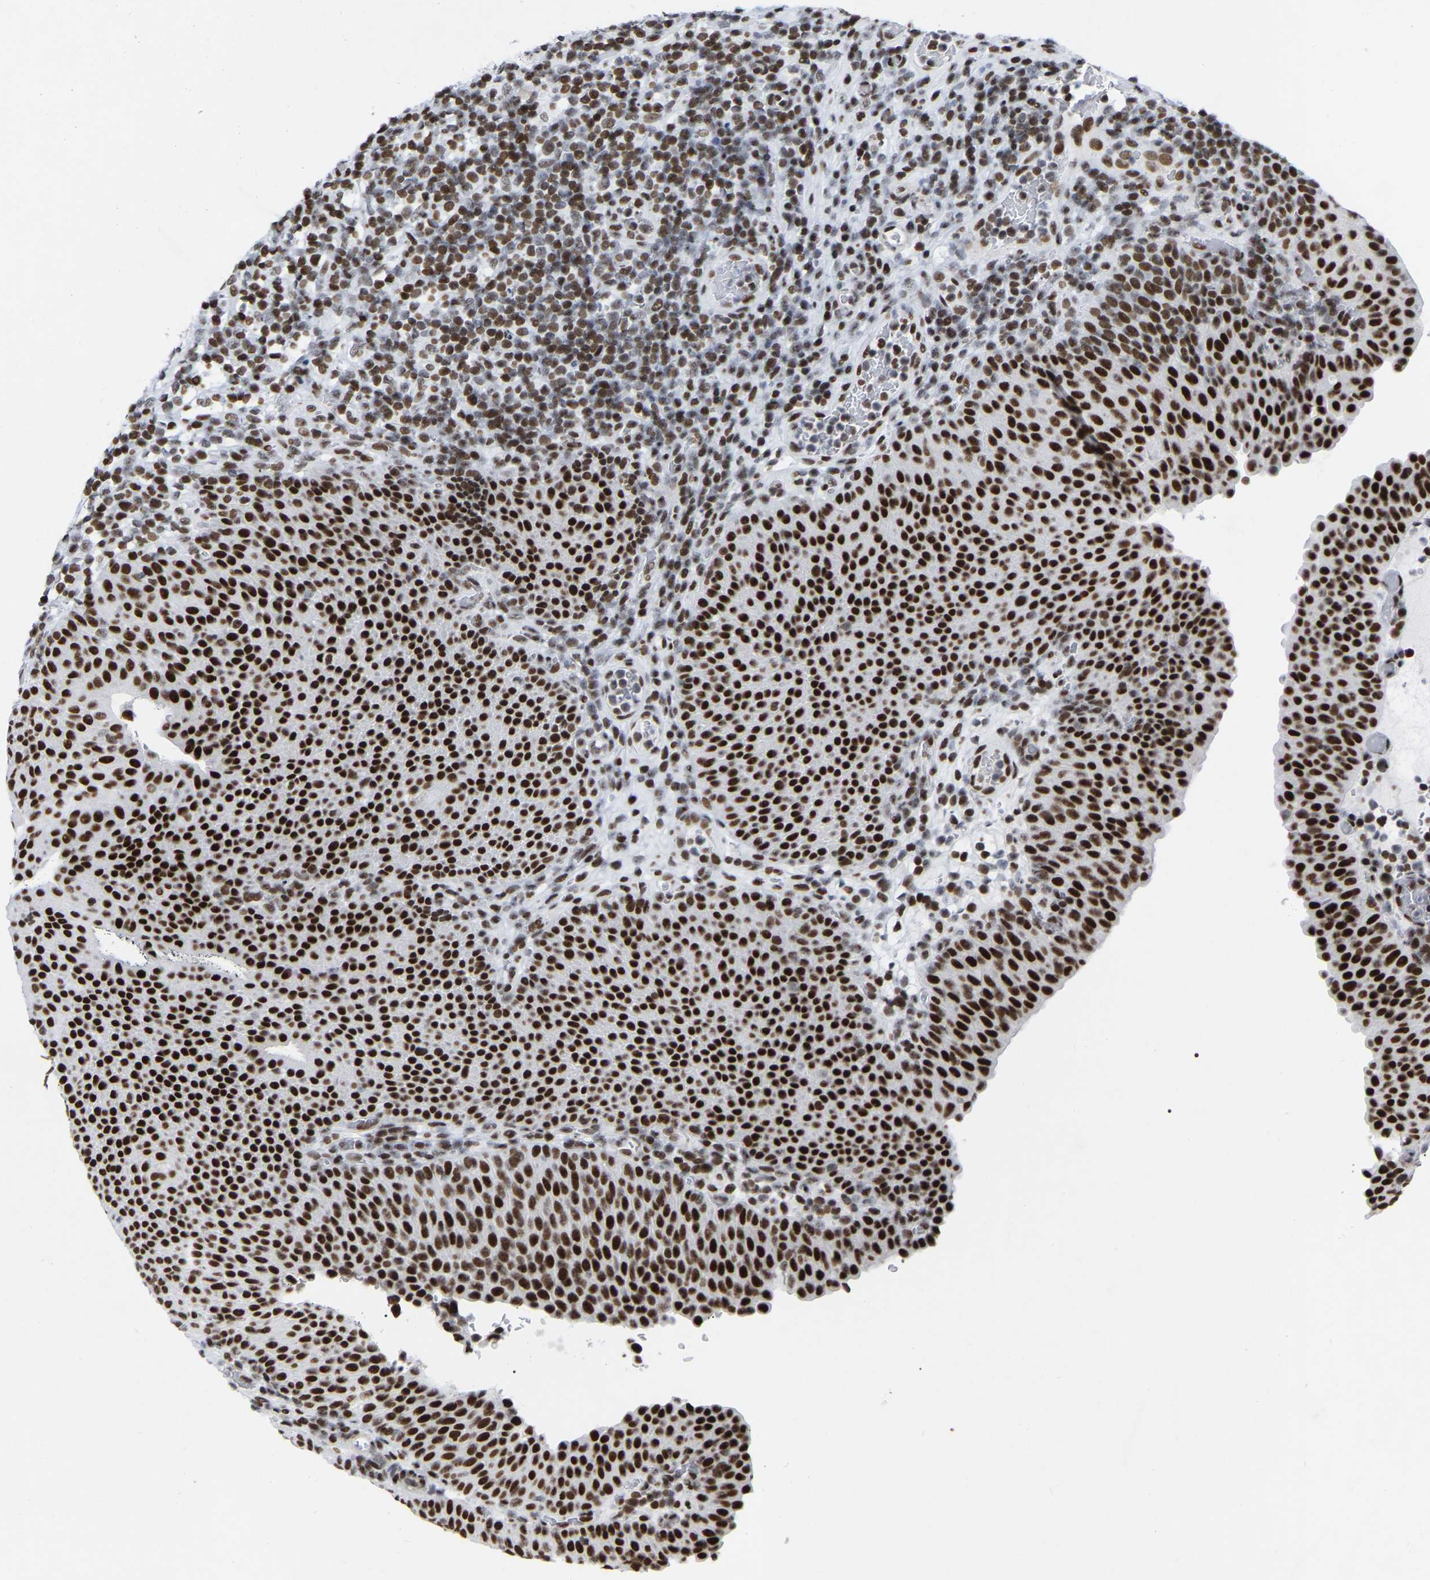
{"staining": {"intensity": "strong", "quantity": ">75%", "location": "nuclear"}, "tissue": "urothelial cancer", "cell_type": "Tumor cells", "image_type": "cancer", "snomed": [{"axis": "morphology", "description": "Urothelial carcinoma, High grade"}, {"axis": "topography", "description": "Urinary bladder"}], "caption": "About >75% of tumor cells in high-grade urothelial carcinoma show strong nuclear protein positivity as visualized by brown immunohistochemical staining.", "gene": "PRCC", "patient": {"sex": "male", "age": 74}}